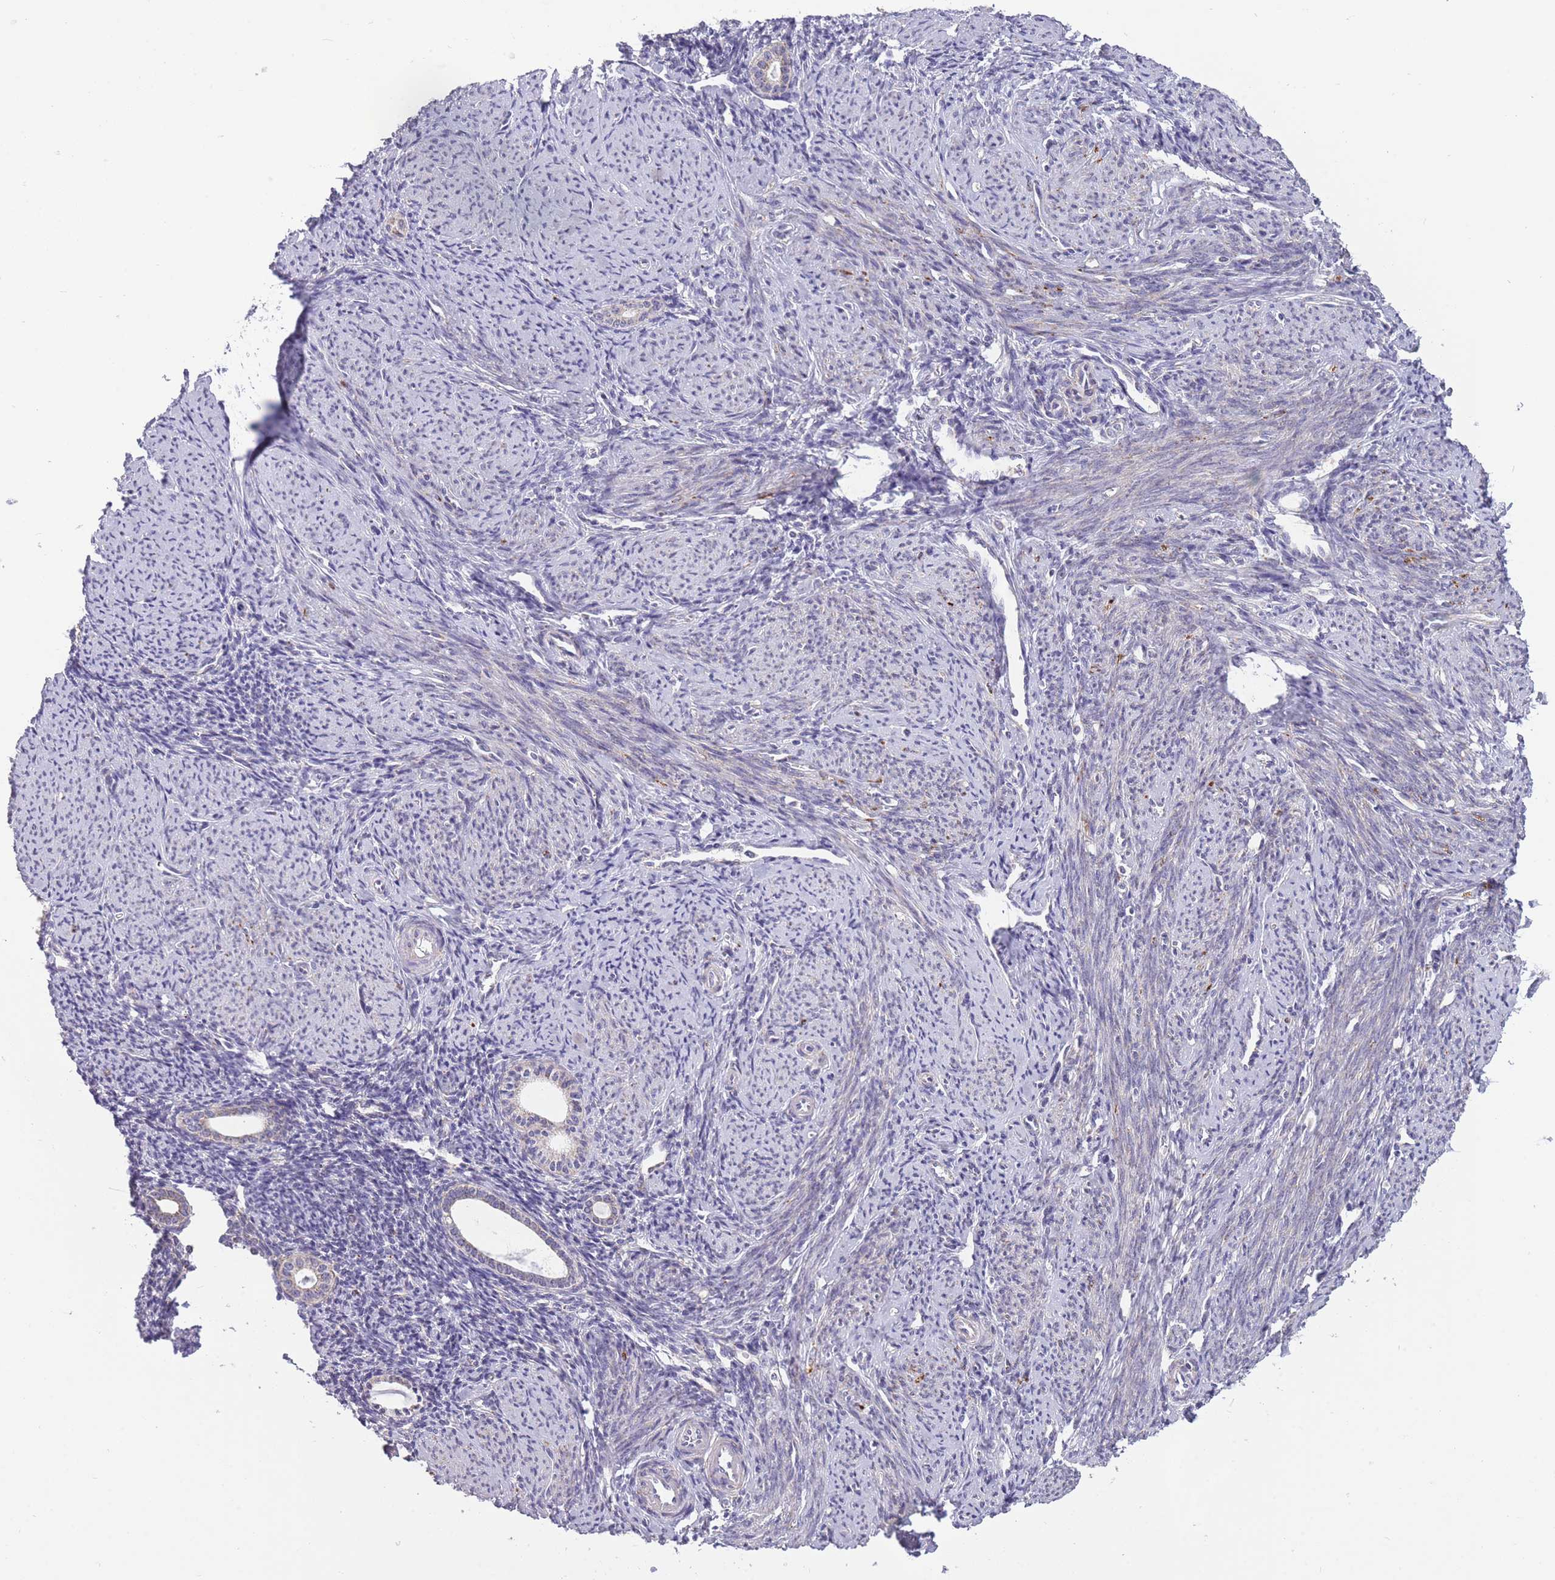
{"staining": {"intensity": "negative", "quantity": "none", "location": "none"}, "tissue": "endometrium", "cell_type": "Cells in endometrial stroma", "image_type": "normal", "snomed": [{"axis": "morphology", "description": "Normal tissue, NOS"}, {"axis": "topography", "description": "Endometrium"}], "caption": "Immunohistochemical staining of normal endometrium demonstrates no significant staining in cells in endometrial stroma. (DAB (3,3'-diaminobenzidine) immunohistochemistry with hematoxylin counter stain).", "gene": "ZBTB24", "patient": {"sex": "female", "age": 63}}